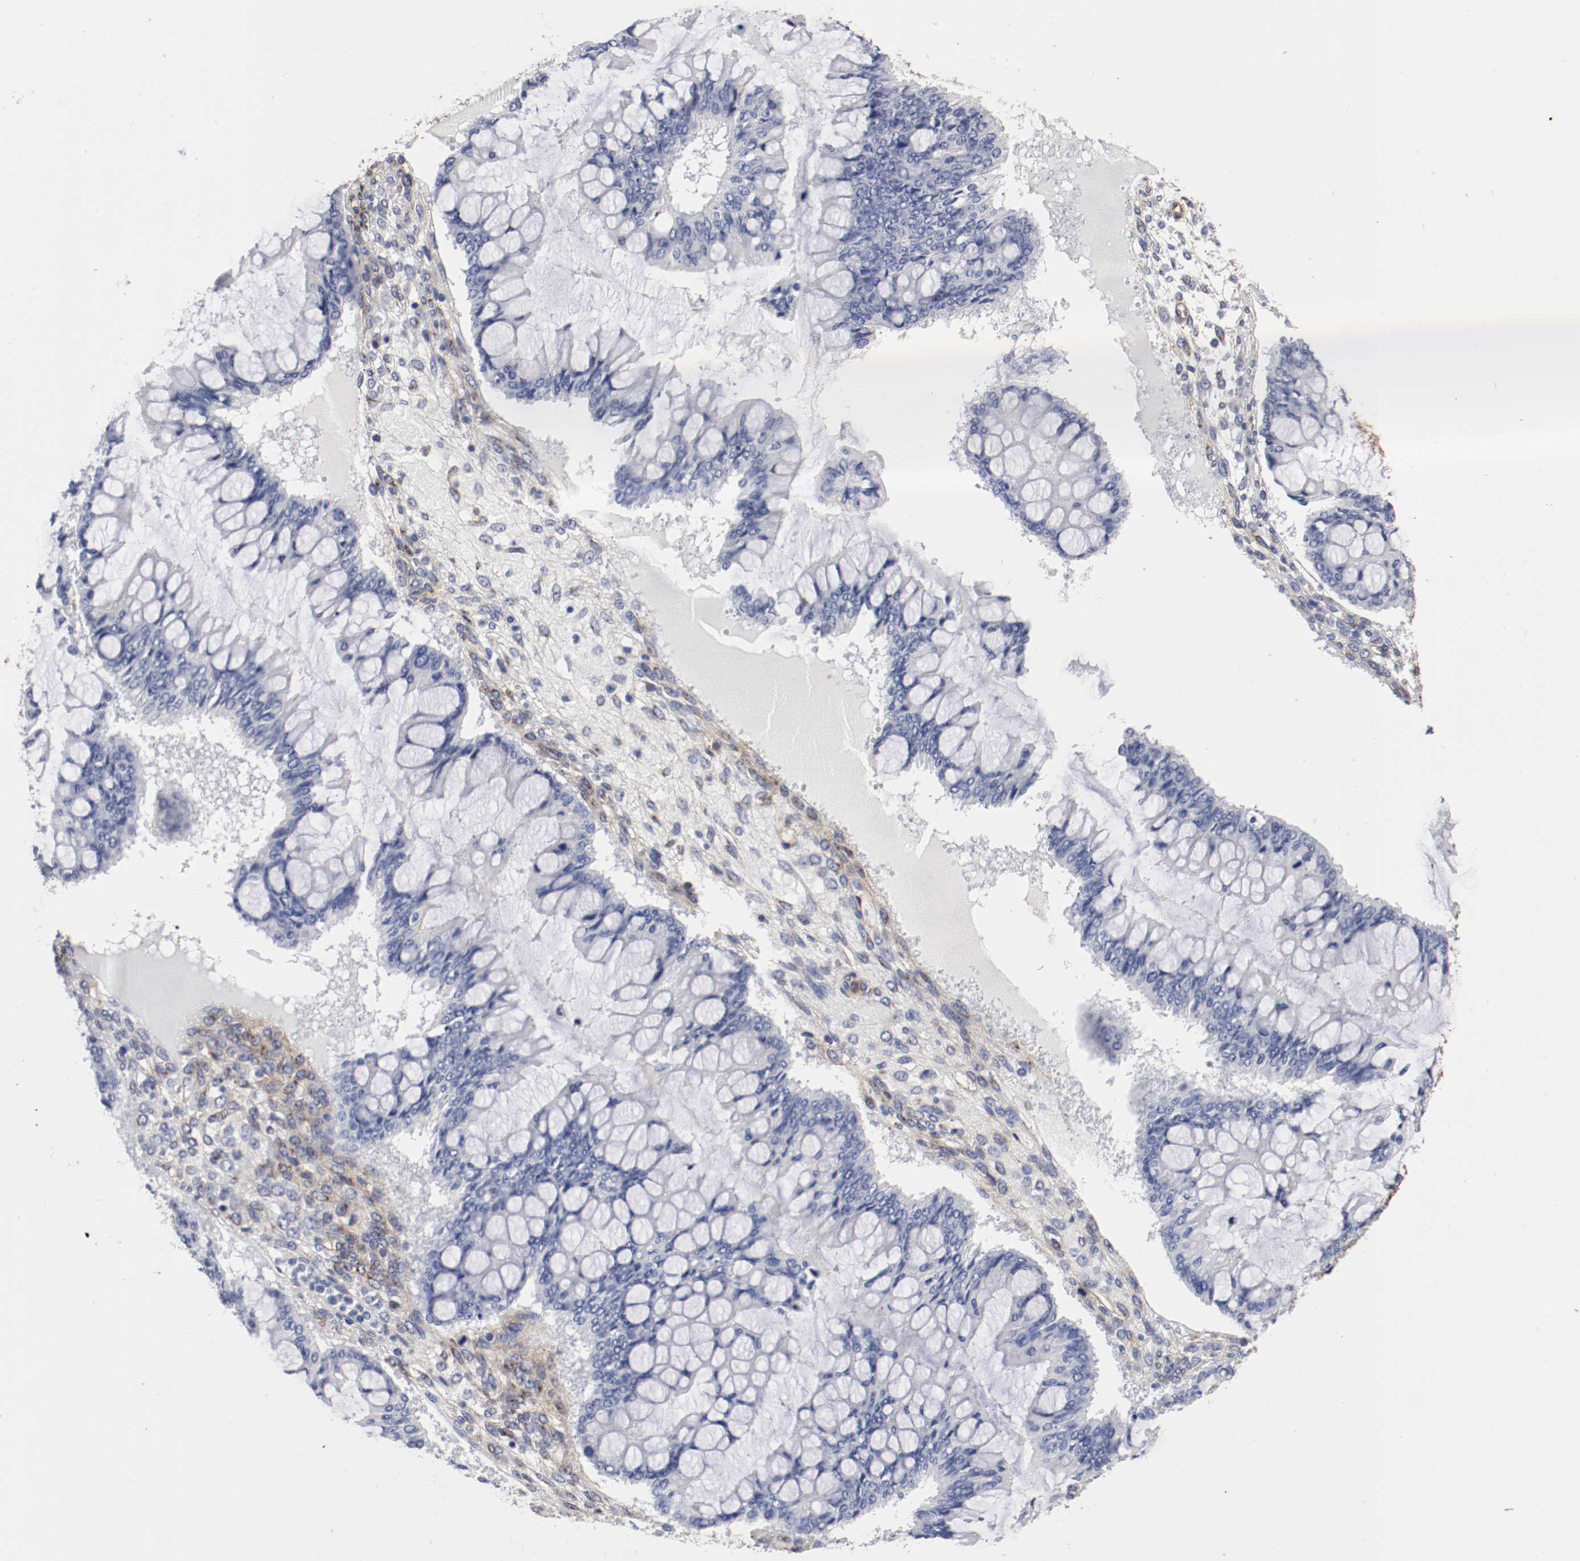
{"staining": {"intensity": "weak", "quantity": "<25%", "location": "cytoplasmic/membranous"}, "tissue": "ovarian cancer", "cell_type": "Tumor cells", "image_type": "cancer", "snomed": [{"axis": "morphology", "description": "Cystadenocarcinoma, mucinous, NOS"}, {"axis": "topography", "description": "Ovary"}], "caption": "A histopathology image of ovarian cancer stained for a protein demonstrates no brown staining in tumor cells.", "gene": "IFITM1", "patient": {"sex": "female", "age": 73}}